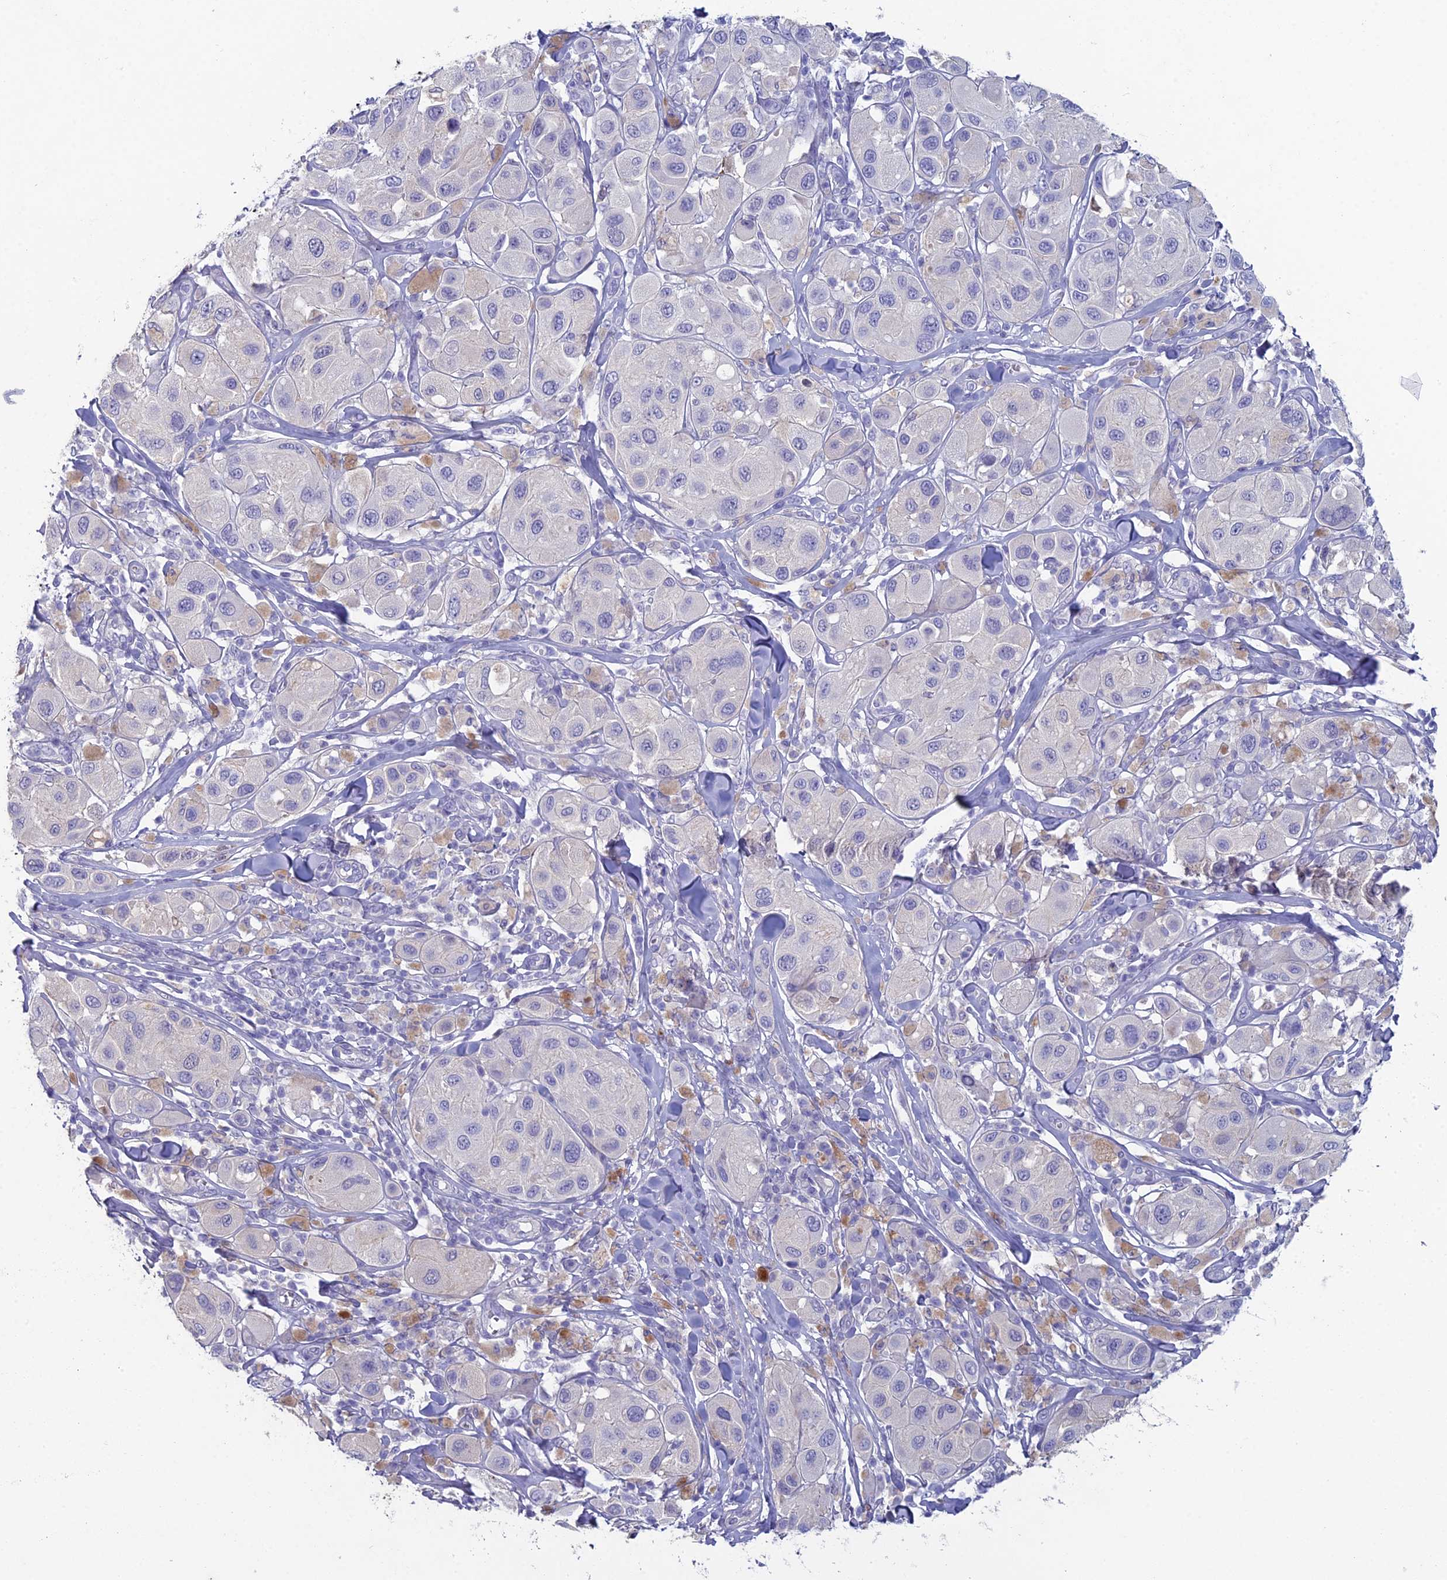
{"staining": {"intensity": "negative", "quantity": "none", "location": "none"}, "tissue": "melanoma", "cell_type": "Tumor cells", "image_type": "cancer", "snomed": [{"axis": "morphology", "description": "Malignant melanoma, Metastatic site"}, {"axis": "topography", "description": "Skin"}], "caption": "Tumor cells show no significant protein positivity in malignant melanoma (metastatic site).", "gene": "NCAM1", "patient": {"sex": "male", "age": 41}}